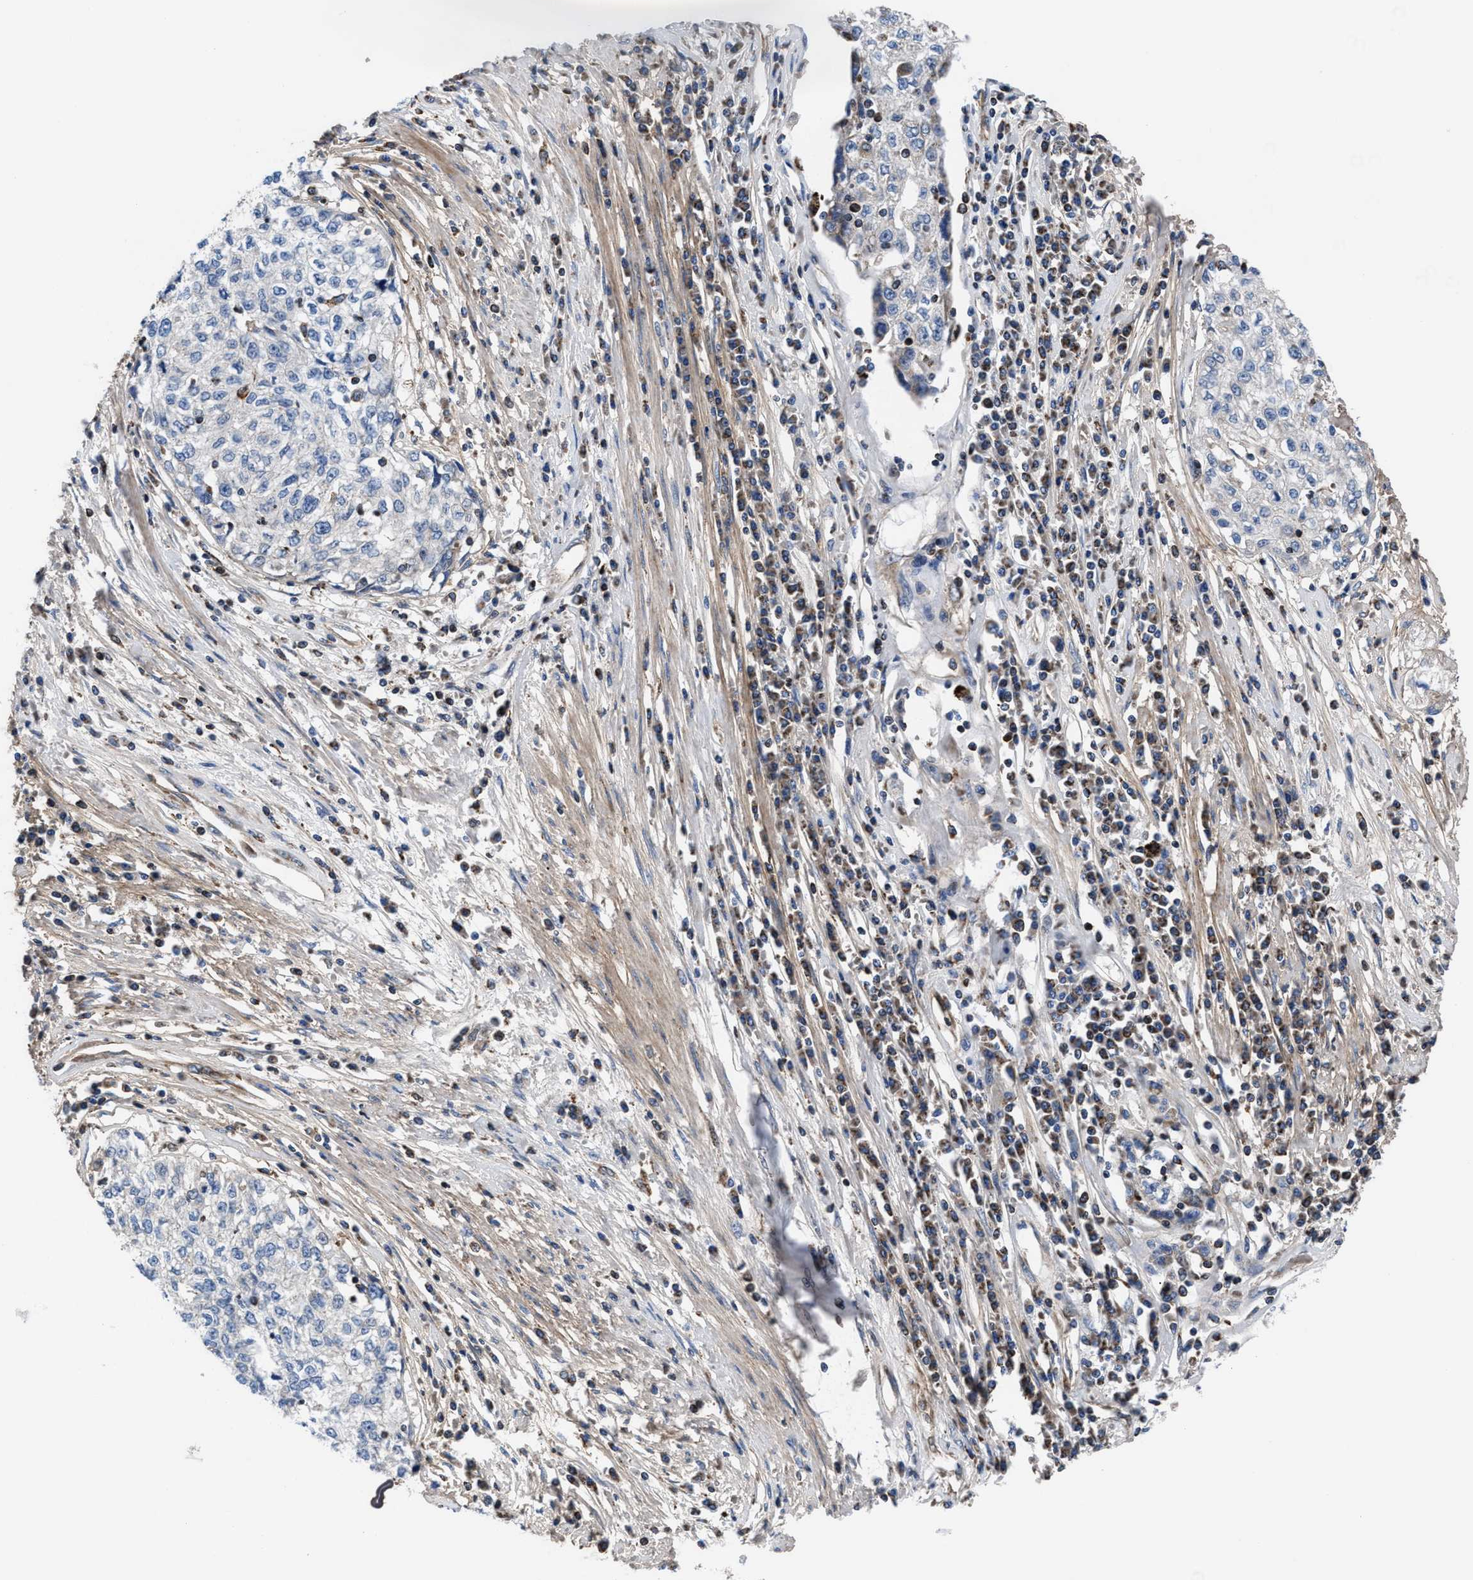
{"staining": {"intensity": "negative", "quantity": "none", "location": "none"}, "tissue": "cervical cancer", "cell_type": "Tumor cells", "image_type": "cancer", "snomed": [{"axis": "morphology", "description": "Squamous cell carcinoma, NOS"}, {"axis": "topography", "description": "Cervix"}], "caption": "This photomicrograph is of cervical squamous cell carcinoma stained with IHC to label a protein in brown with the nuclei are counter-stained blue. There is no expression in tumor cells.", "gene": "PRR15L", "patient": {"sex": "female", "age": 57}}